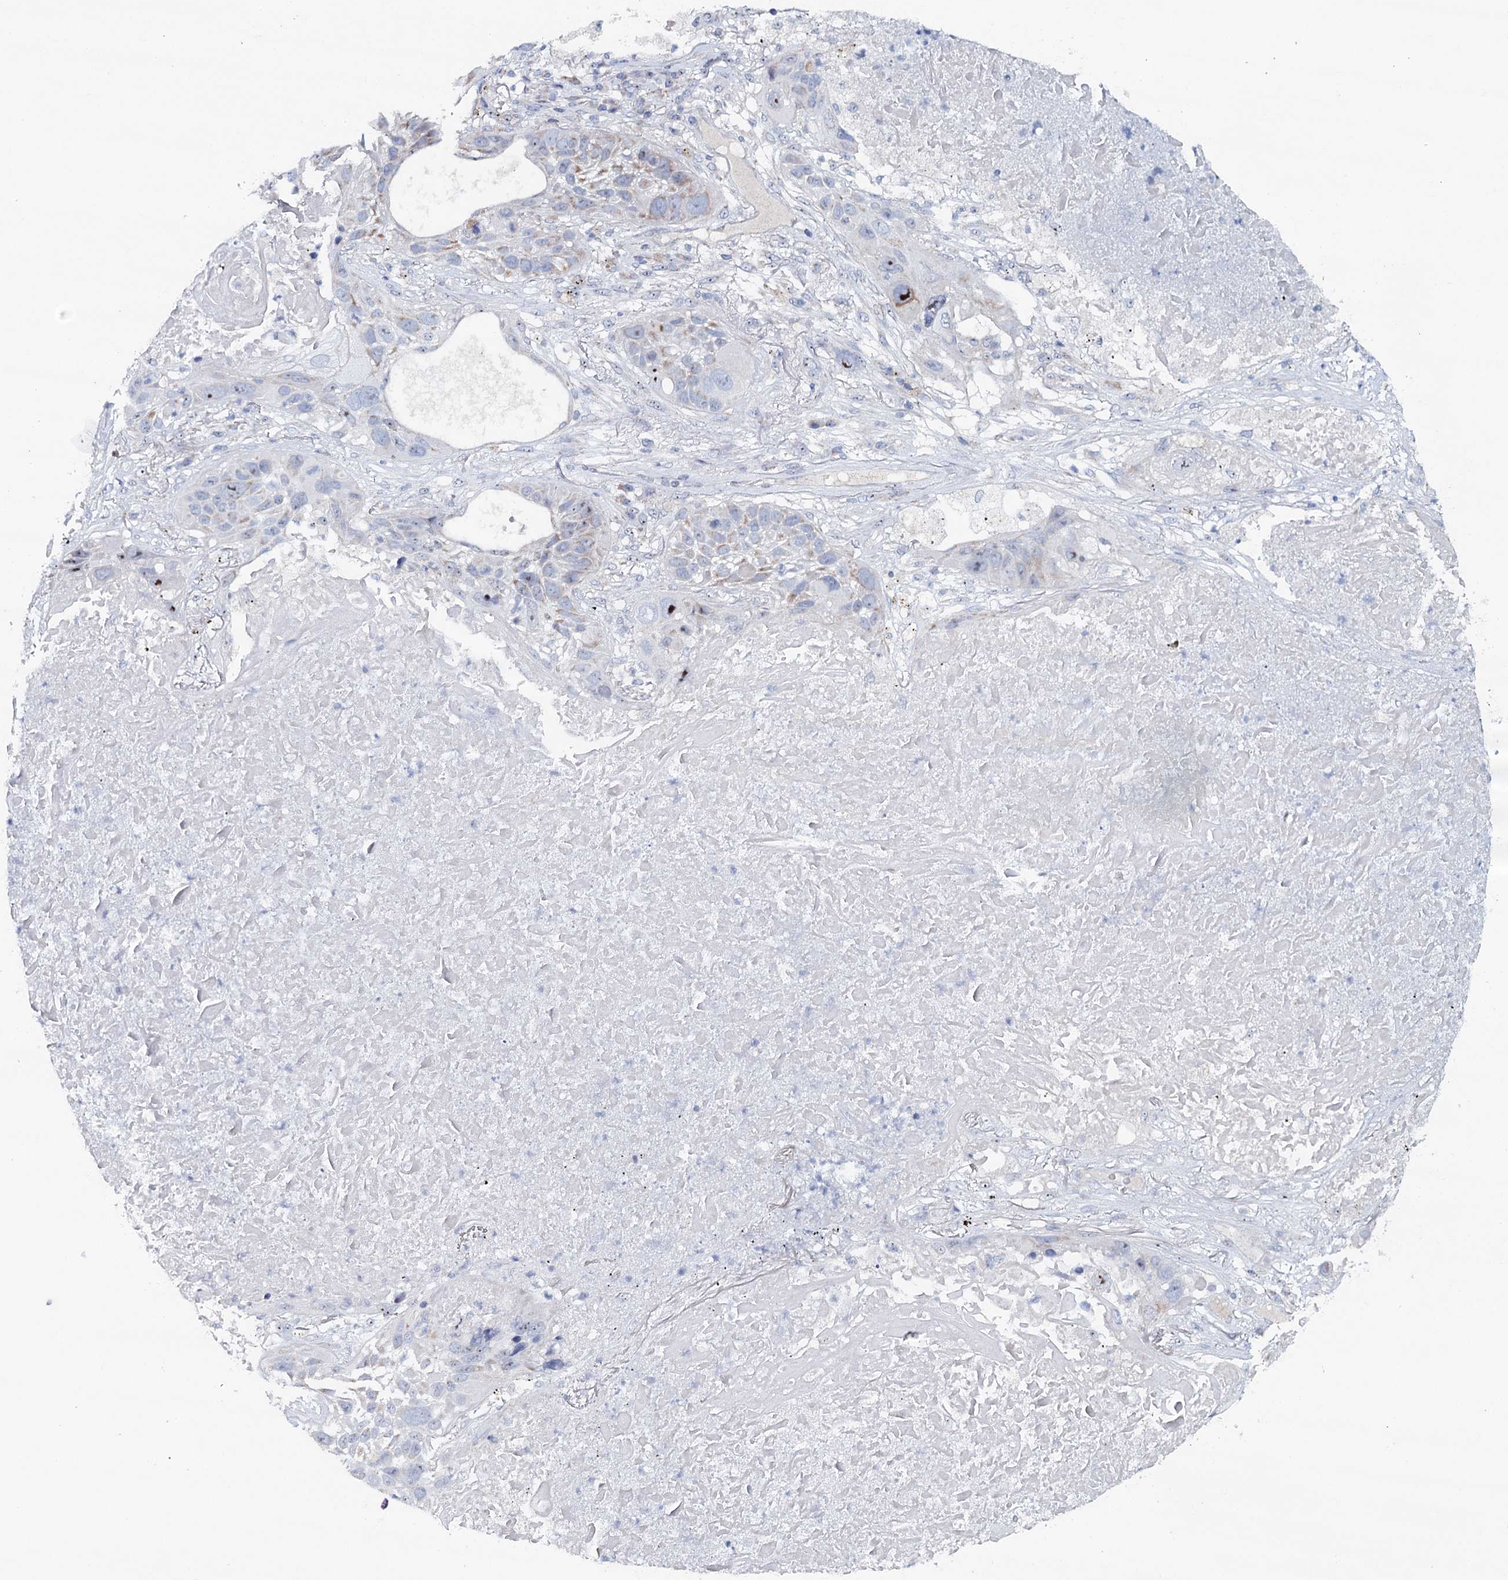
{"staining": {"intensity": "weak", "quantity": "<25%", "location": "cytoplasmic/membranous,nuclear"}, "tissue": "lung cancer", "cell_type": "Tumor cells", "image_type": "cancer", "snomed": [{"axis": "morphology", "description": "Squamous cell carcinoma, NOS"}, {"axis": "topography", "description": "Lung"}], "caption": "The immunohistochemistry photomicrograph has no significant staining in tumor cells of lung cancer tissue.", "gene": "RBM43", "patient": {"sex": "male", "age": 57}}